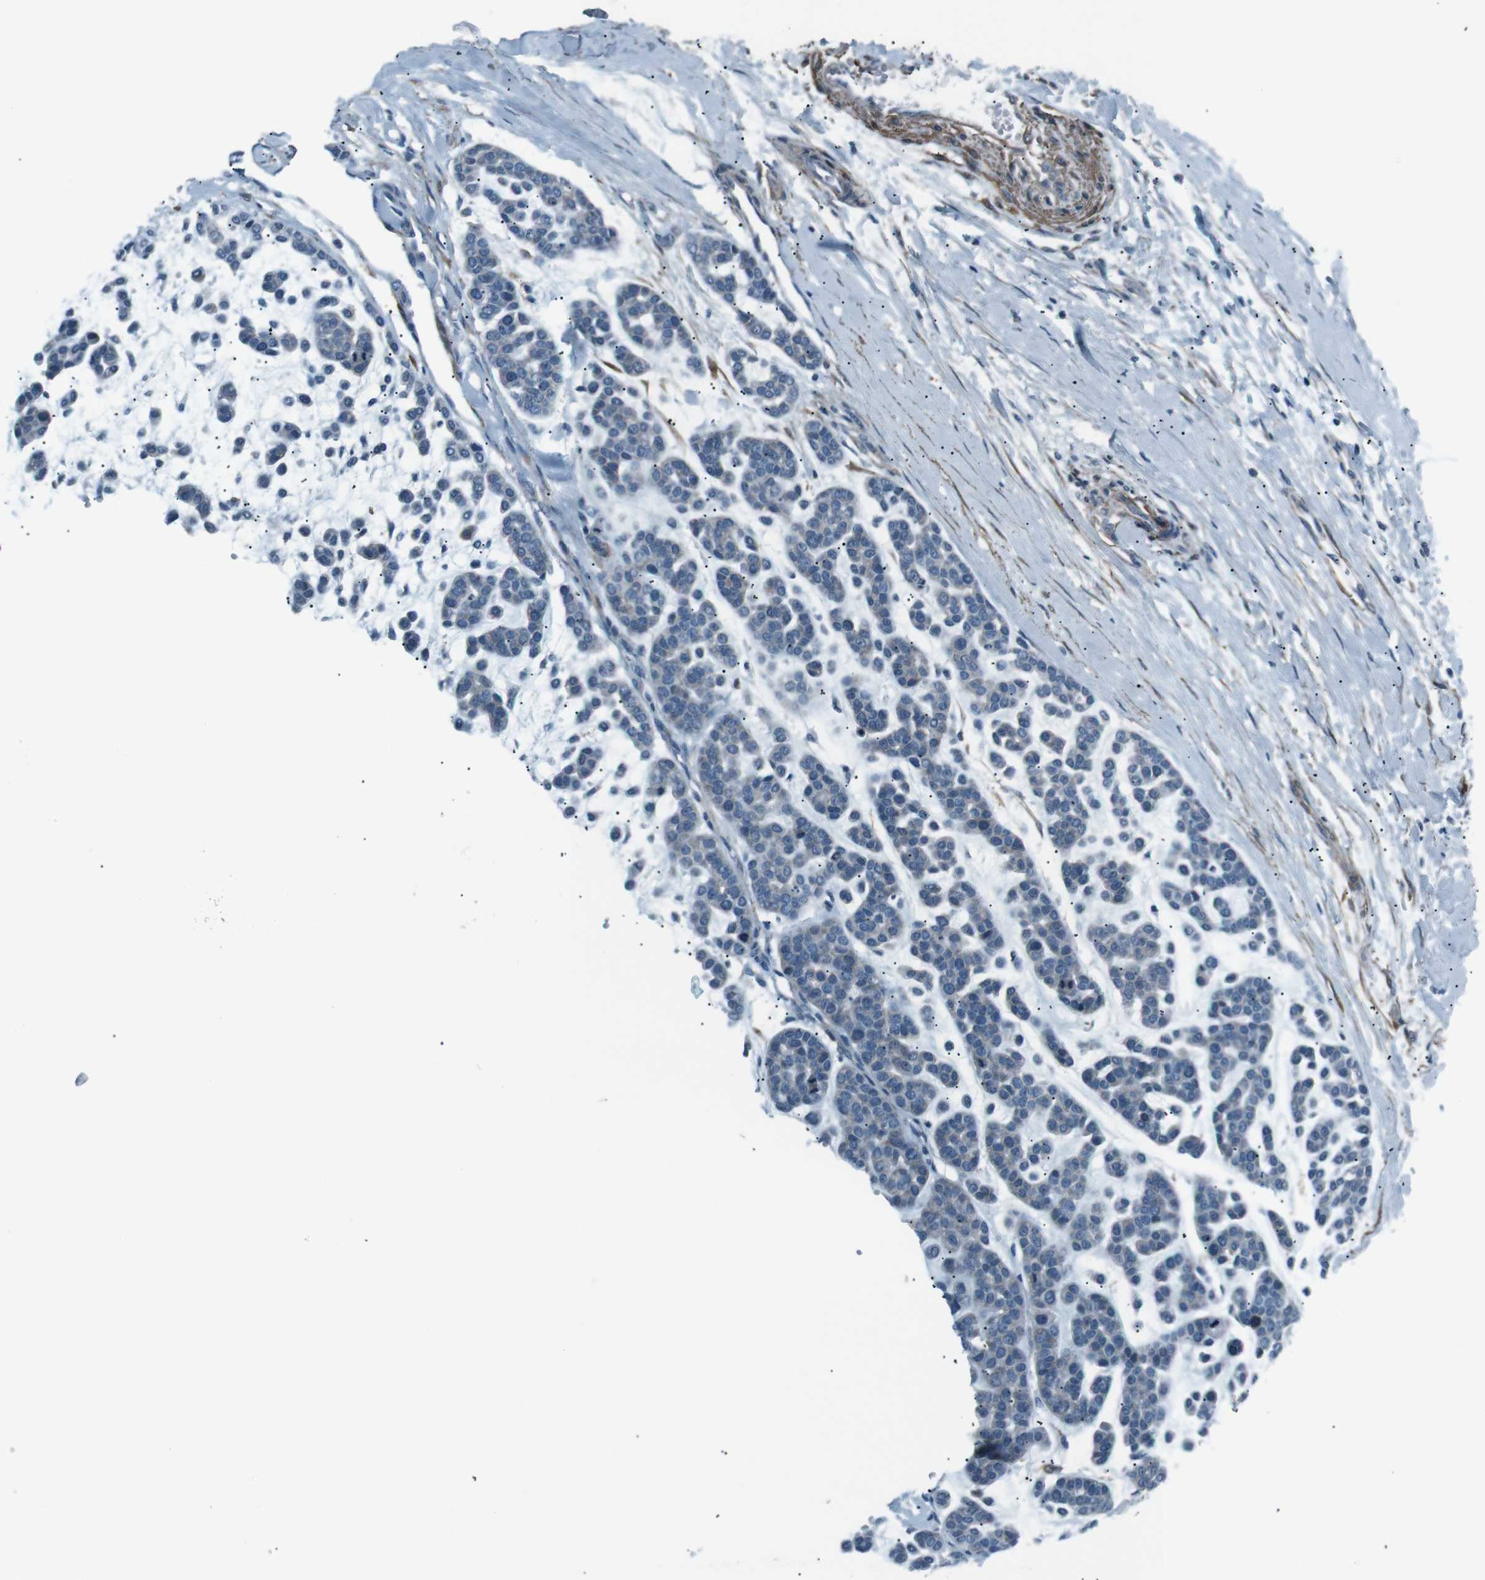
{"staining": {"intensity": "negative", "quantity": "none", "location": "none"}, "tissue": "head and neck cancer", "cell_type": "Tumor cells", "image_type": "cancer", "snomed": [{"axis": "morphology", "description": "Adenocarcinoma, NOS"}, {"axis": "morphology", "description": "Adenoma, NOS"}, {"axis": "topography", "description": "Head-Neck"}], "caption": "Protein analysis of head and neck adenoma exhibits no significant expression in tumor cells. (Immunohistochemistry (ihc), brightfield microscopy, high magnification).", "gene": "PDLIM5", "patient": {"sex": "female", "age": 55}}